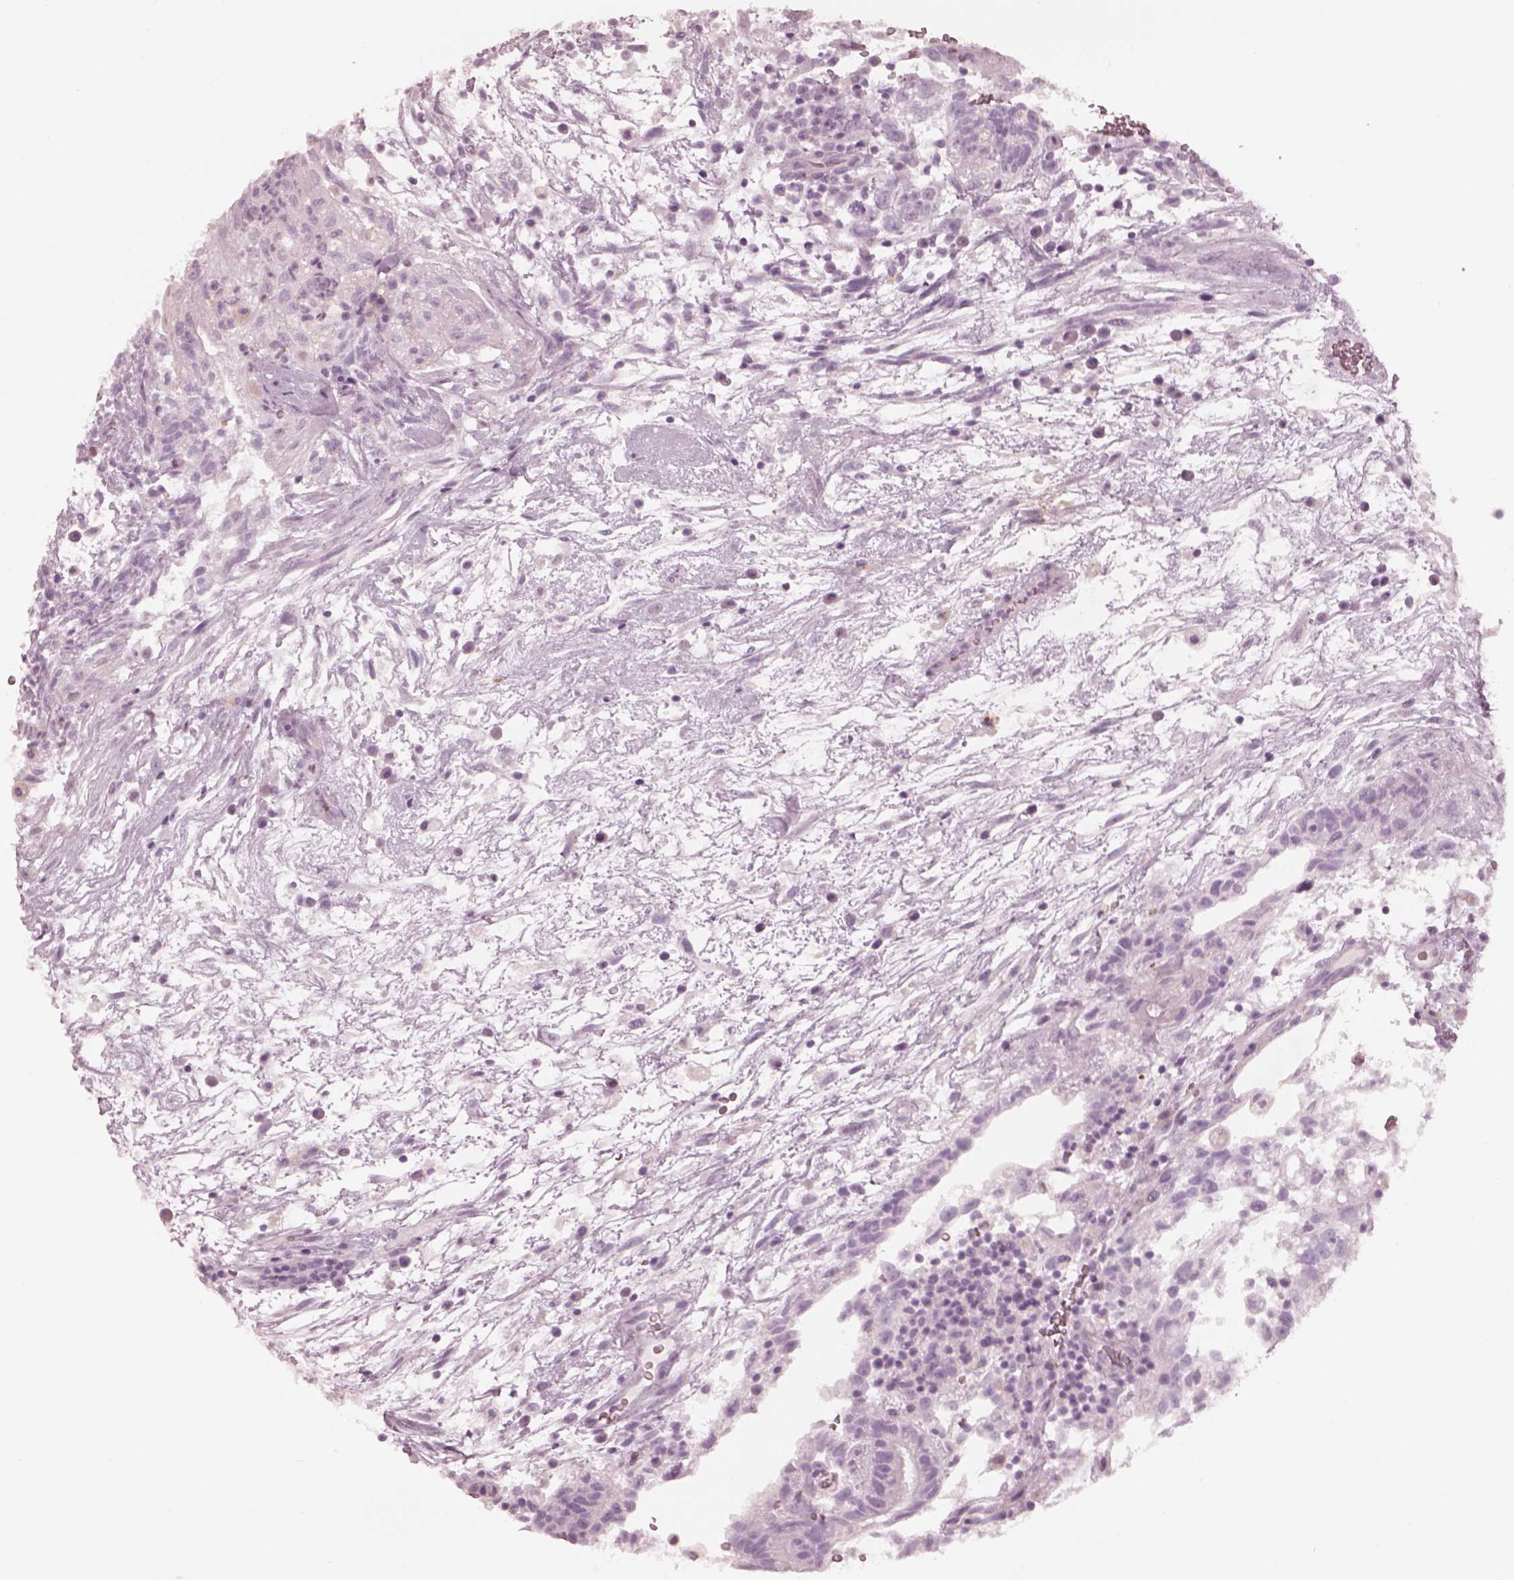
{"staining": {"intensity": "negative", "quantity": "none", "location": "none"}, "tissue": "testis cancer", "cell_type": "Tumor cells", "image_type": "cancer", "snomed": [{"axis": "morphology", "description": "Normal tissue, NOS"}, {"axis": "morphology", "description": "Carcinoma, Embryonal, NOS"}, {"axis": "topography", "description": "Testis"}], "caption": "Testis cancer (embryonal carcinoma) was stained to show a protein in brown. There is no significant positivity in tumor cells.", "gene": "RSPH9", "patient": {"sex": "male", "age": 32}}